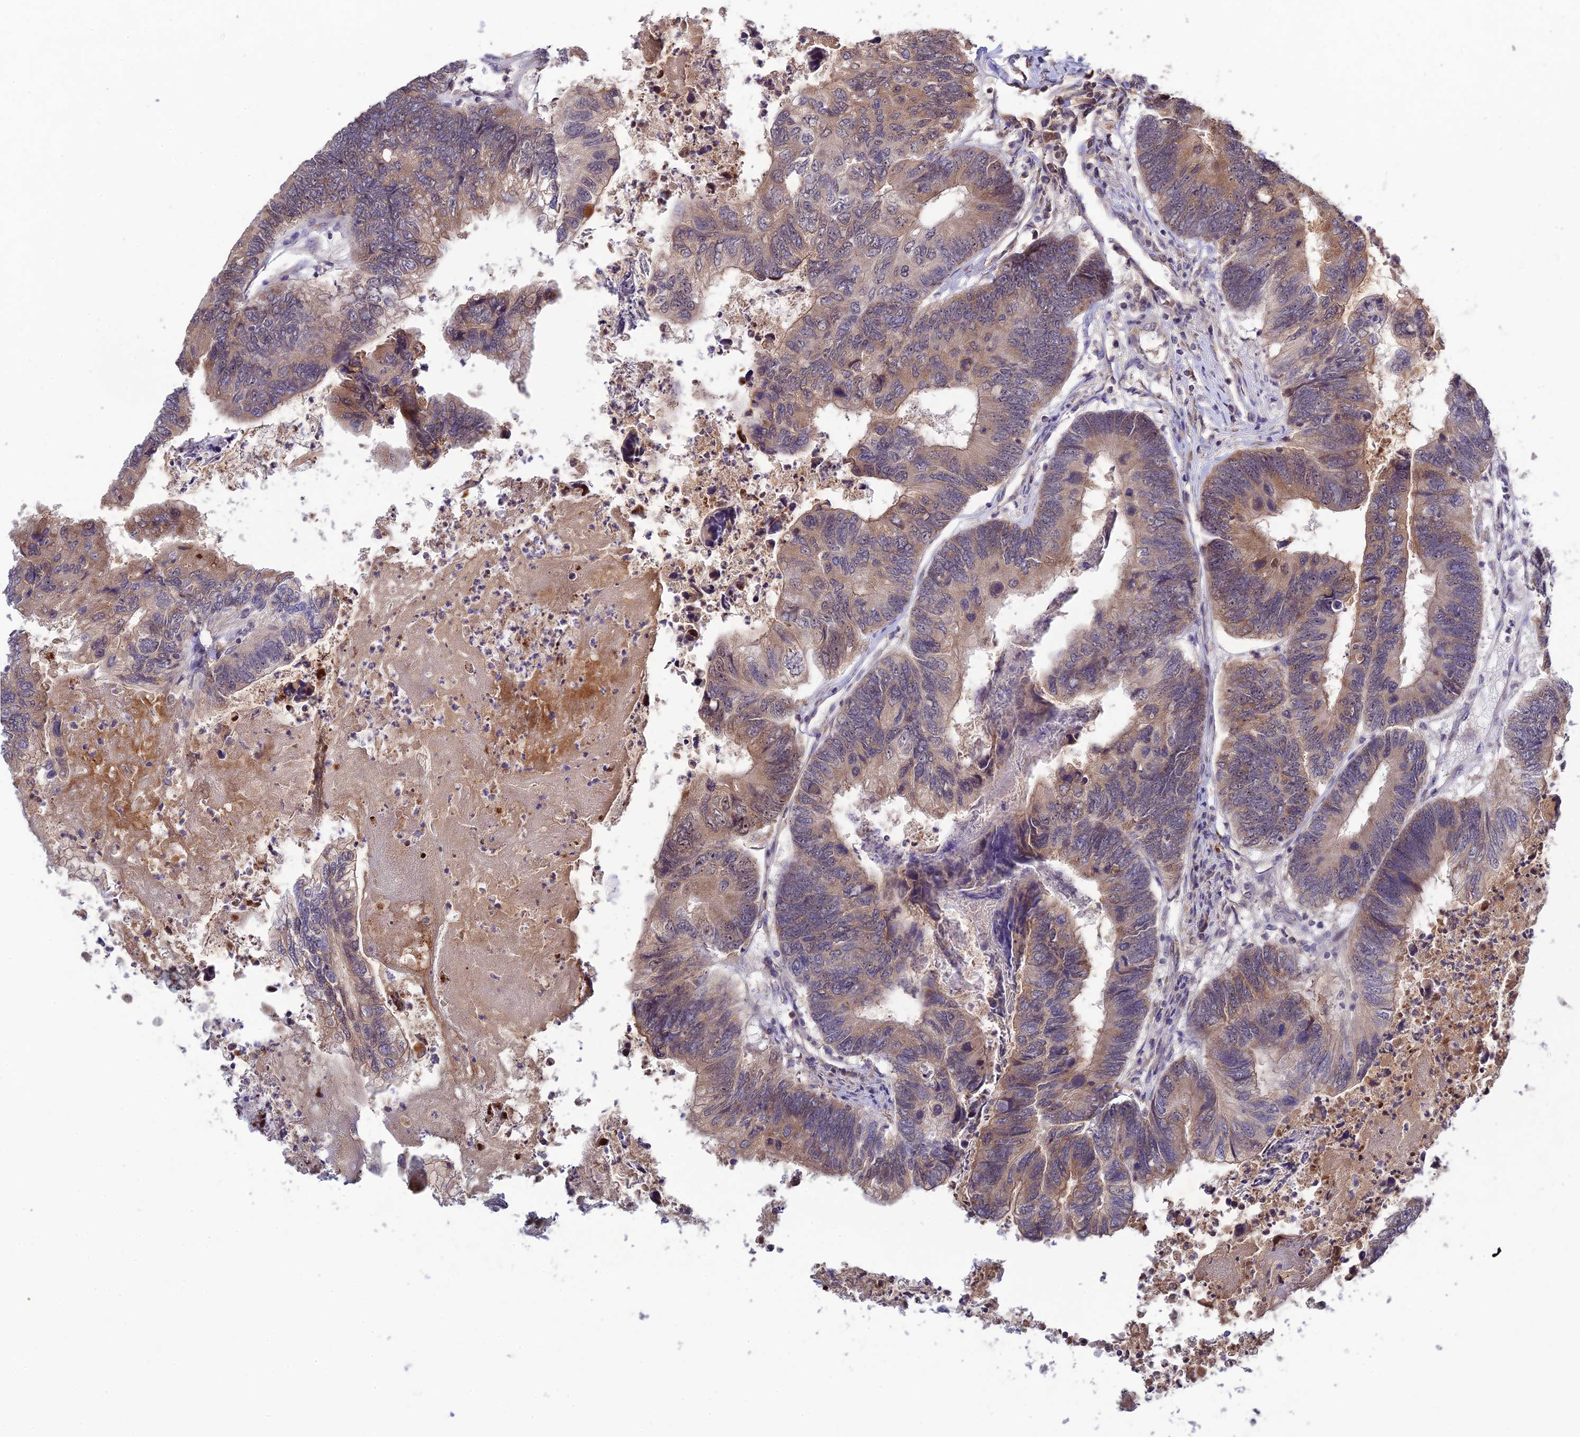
{"staining": {"intensity": "weak", "quantity": ">75%", "location": "cytoplasmic/membranous"}, "tissue": "colorectal cancer", "cell_type": "Tumor cells", "image_type": "cancer", "snomed": [{"axis": "morphology", "description": "Adenocarcinoma, NOS"}, {"axis": "topography", "description": "Colon"}], "caption": "Colorectal cancer tissue exhibits weak cytoplasmic/membranous positivity in about >75% of tumor cells", "gene": "CHST5", "patient": {"sex": "female", "age": 67}}